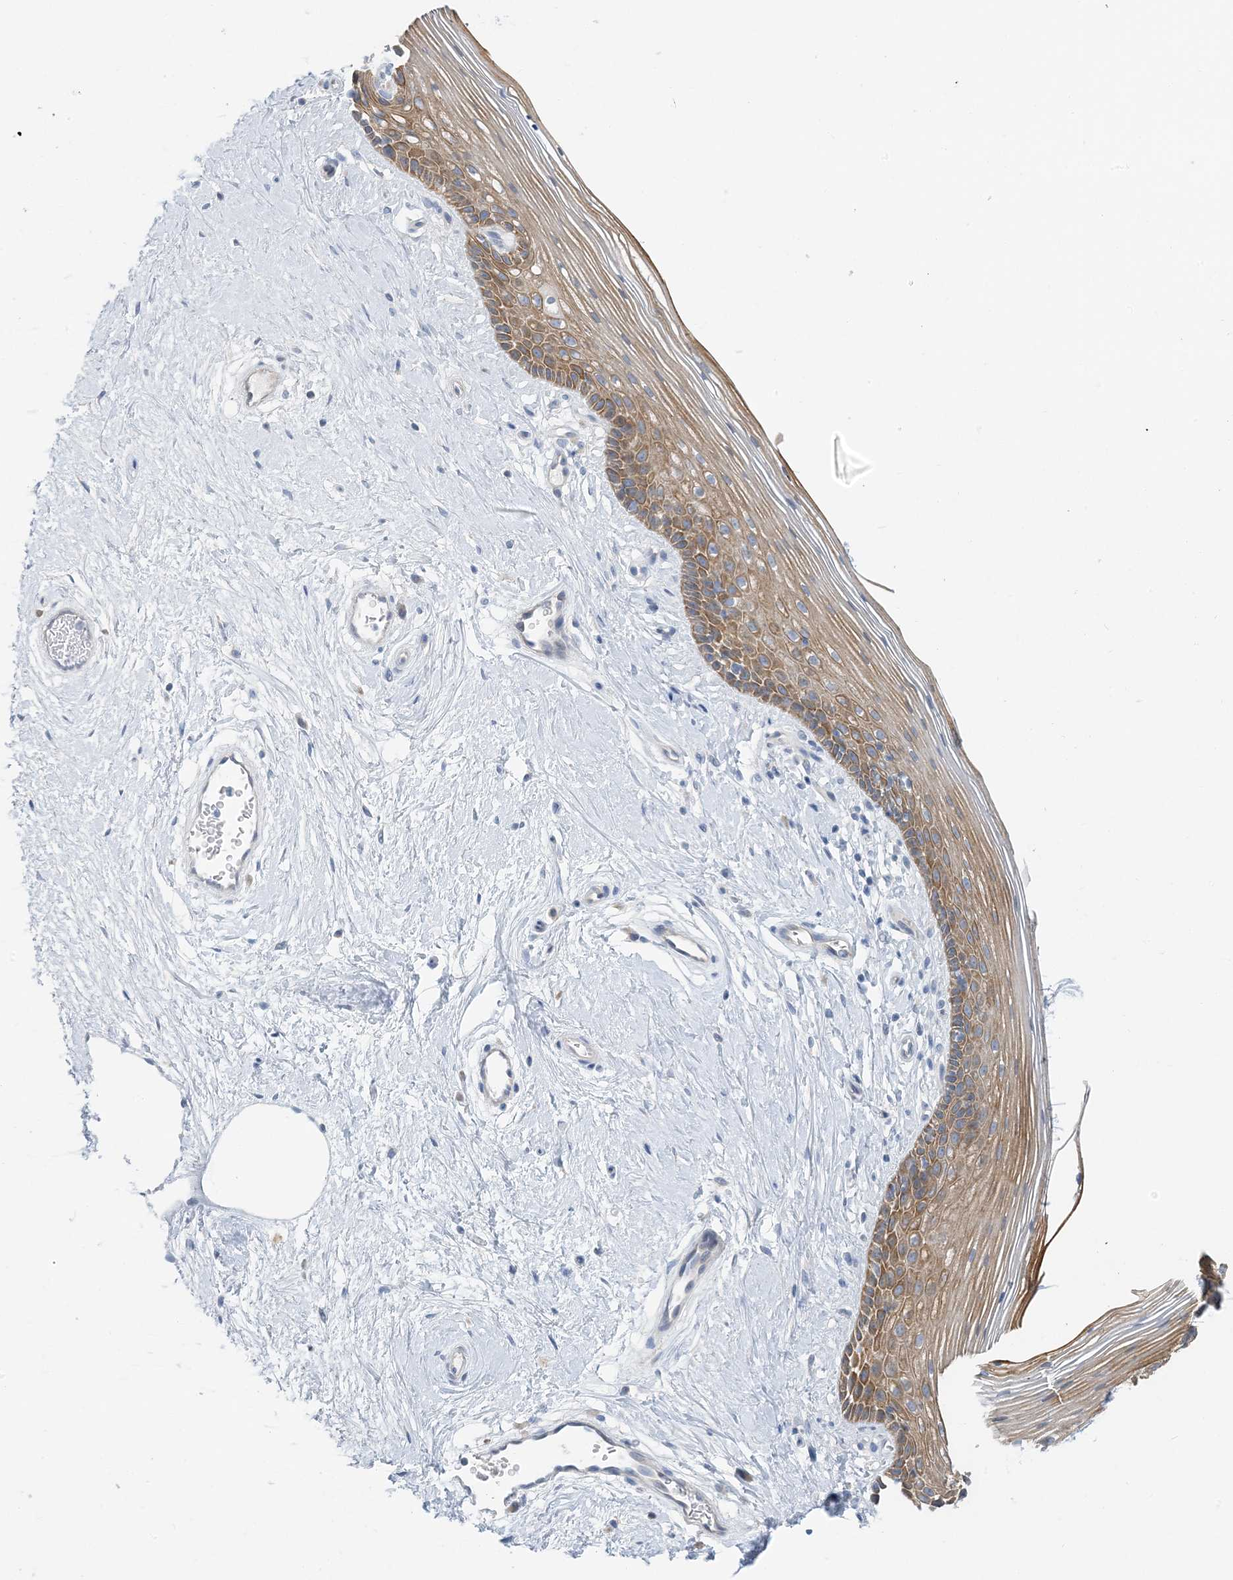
{"staining": {"intensity": "moderate", "quantity": ">75%", "location": "cytoplasmic/membranous"}, "tissue": "vagina", "cell_type": "Squamous epithelial cells", "image_type": "normal", "snomed": [{"axis": "morphology", "description": "Normal tissue, NOS"}, {"axis": "topography", "description": "Vagina"}], "caption": "IHC photomicrograph of benign human vagina stained for a protein (brown), which displays medium levels of moderate cytoplasmic/membranous expression in approximately >75% of squamous epithelial cells.", "gene": "ZCCHC12", "patient": {"sex": "female", "age": 46}}